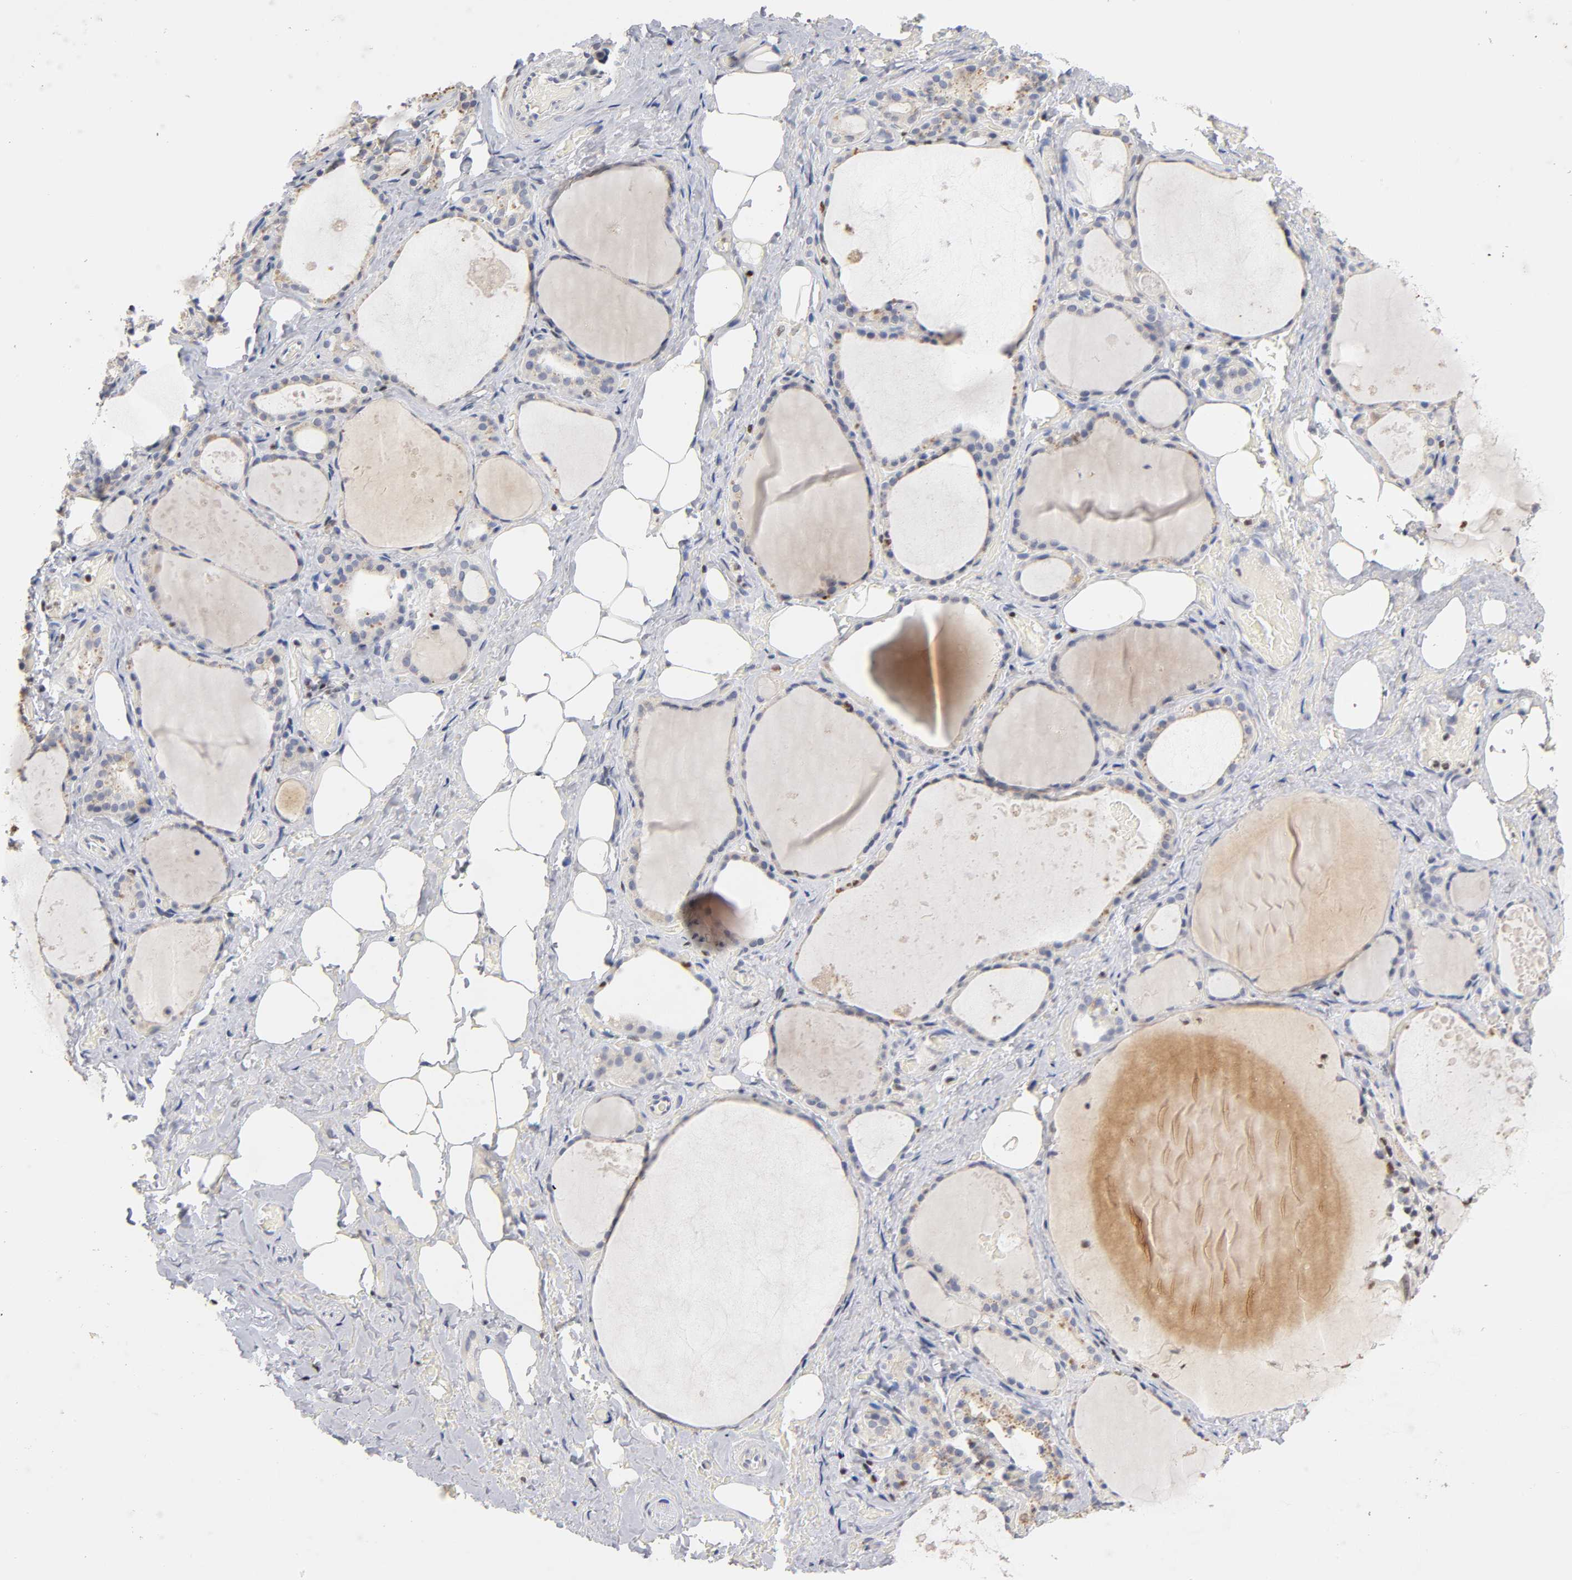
{"staining": {"intensity": "weak", "quantity": ">75%", "location": "cytoplasmic/membranous"}, "tissue": "thyroid gland", "cell_type": "Glandular cells", "image_type": "normal", "snomed": [{"axis": "morphology", "description": "Normal tissue, NOS"}, {"axis": "topography", "description": "Thyroid gland"}], "caption": "Immunohistochemistry (IHC) of normal thyroid gland exhibits low levels of weak cytoplasmic/membranous positivity in approximately >75% of glandular cells.", "gene": "RUNX1", "patient": {"sex": "male", "age": 61}}